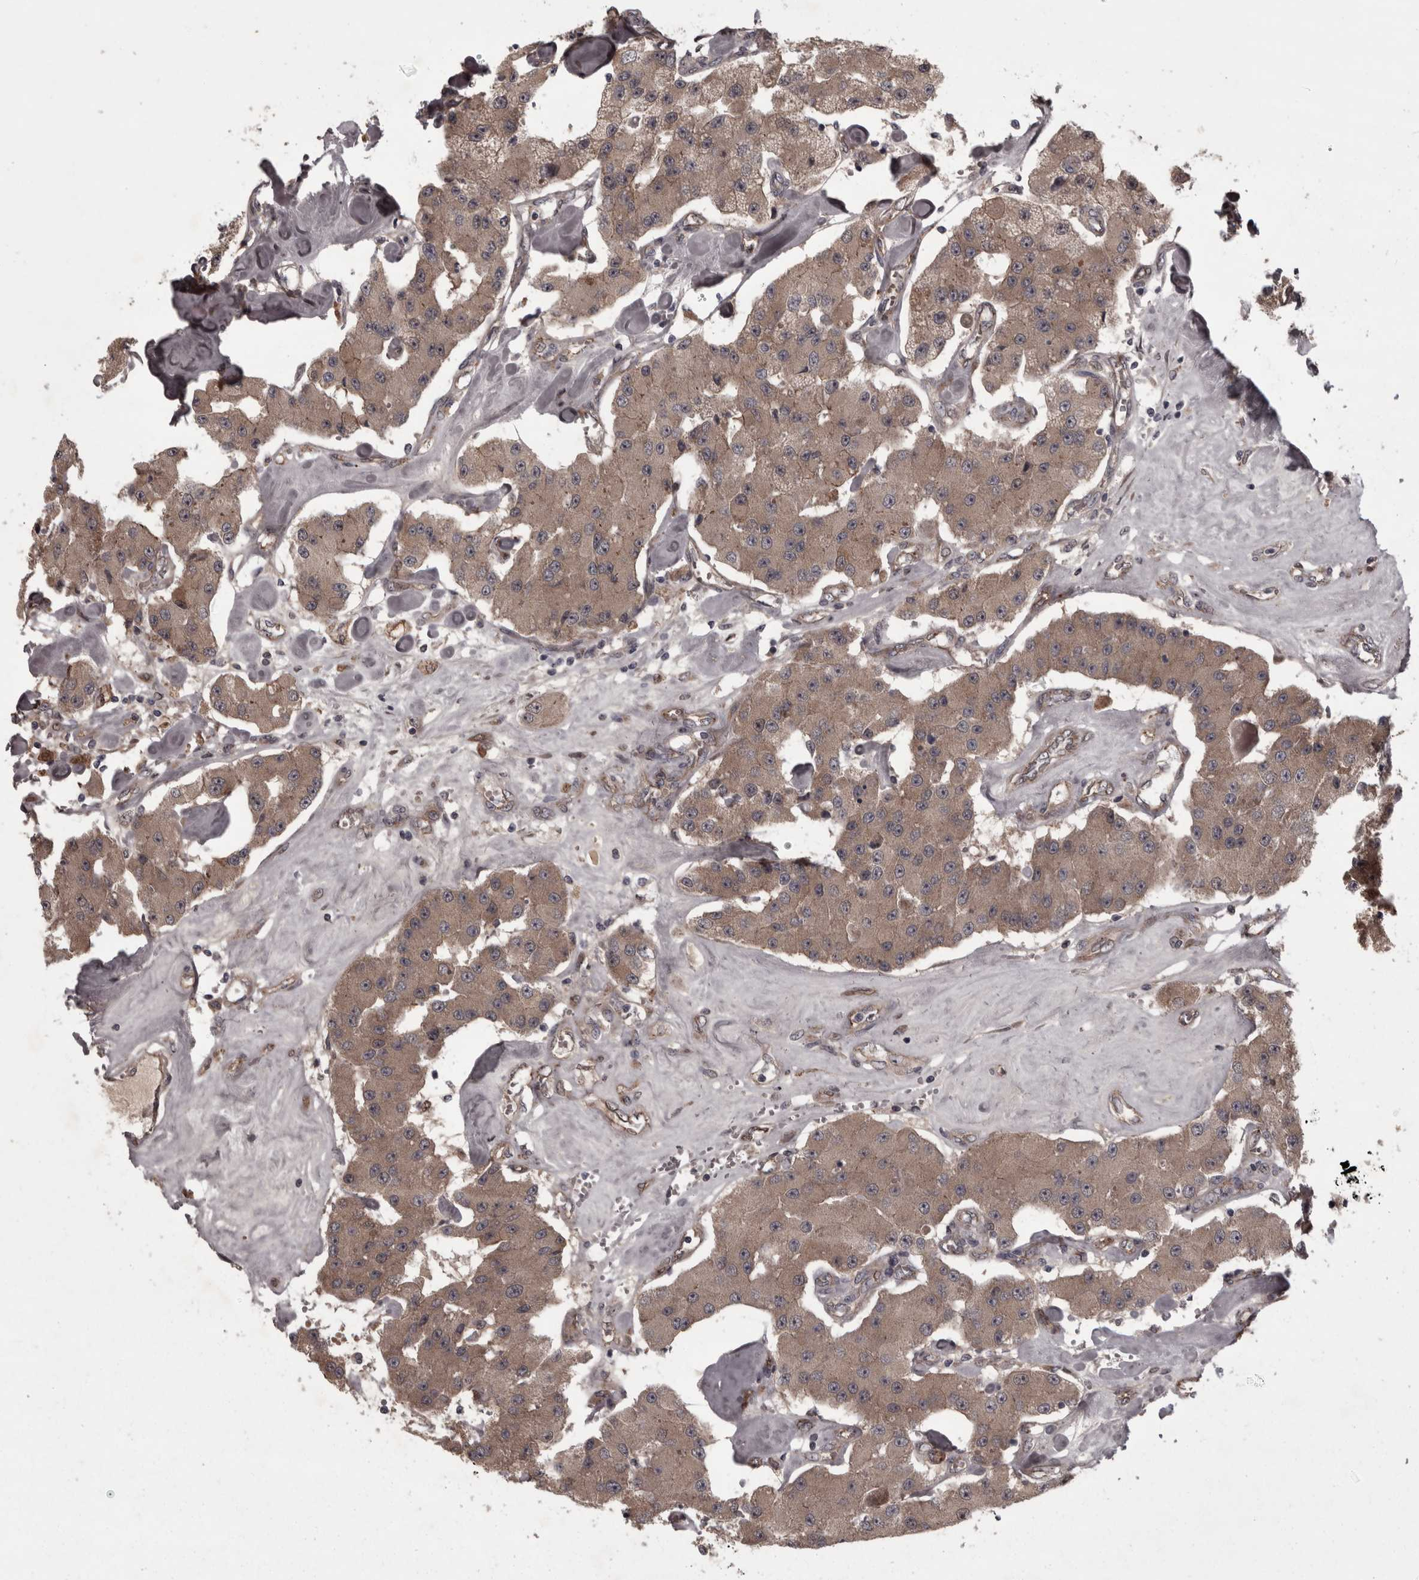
{"staining": {"intensity": "weak", "quantity": ">75%", "location": "cytoplasmic/membranous"}, "tissue": "carcinoid", "cell_type": "Tumor cells", "image_type": "cancer", "snomed": [{"axis": "morphology", "description": "Carcinoid, malignant, NOS"}, {"axis": "topography", "description": "Pancreas"}], "caption": "This micrograph demonstrates carcinoid (malignant) stained with immunohistochemistry (IHC) to label a protein in brown. The cytoplasmic/membranous of tumor cells show weak positivity for the protein. Nuclei are counter-stained blue.", "gene": "PCDH17", "patient": {"sex": "male", "age": 41}}